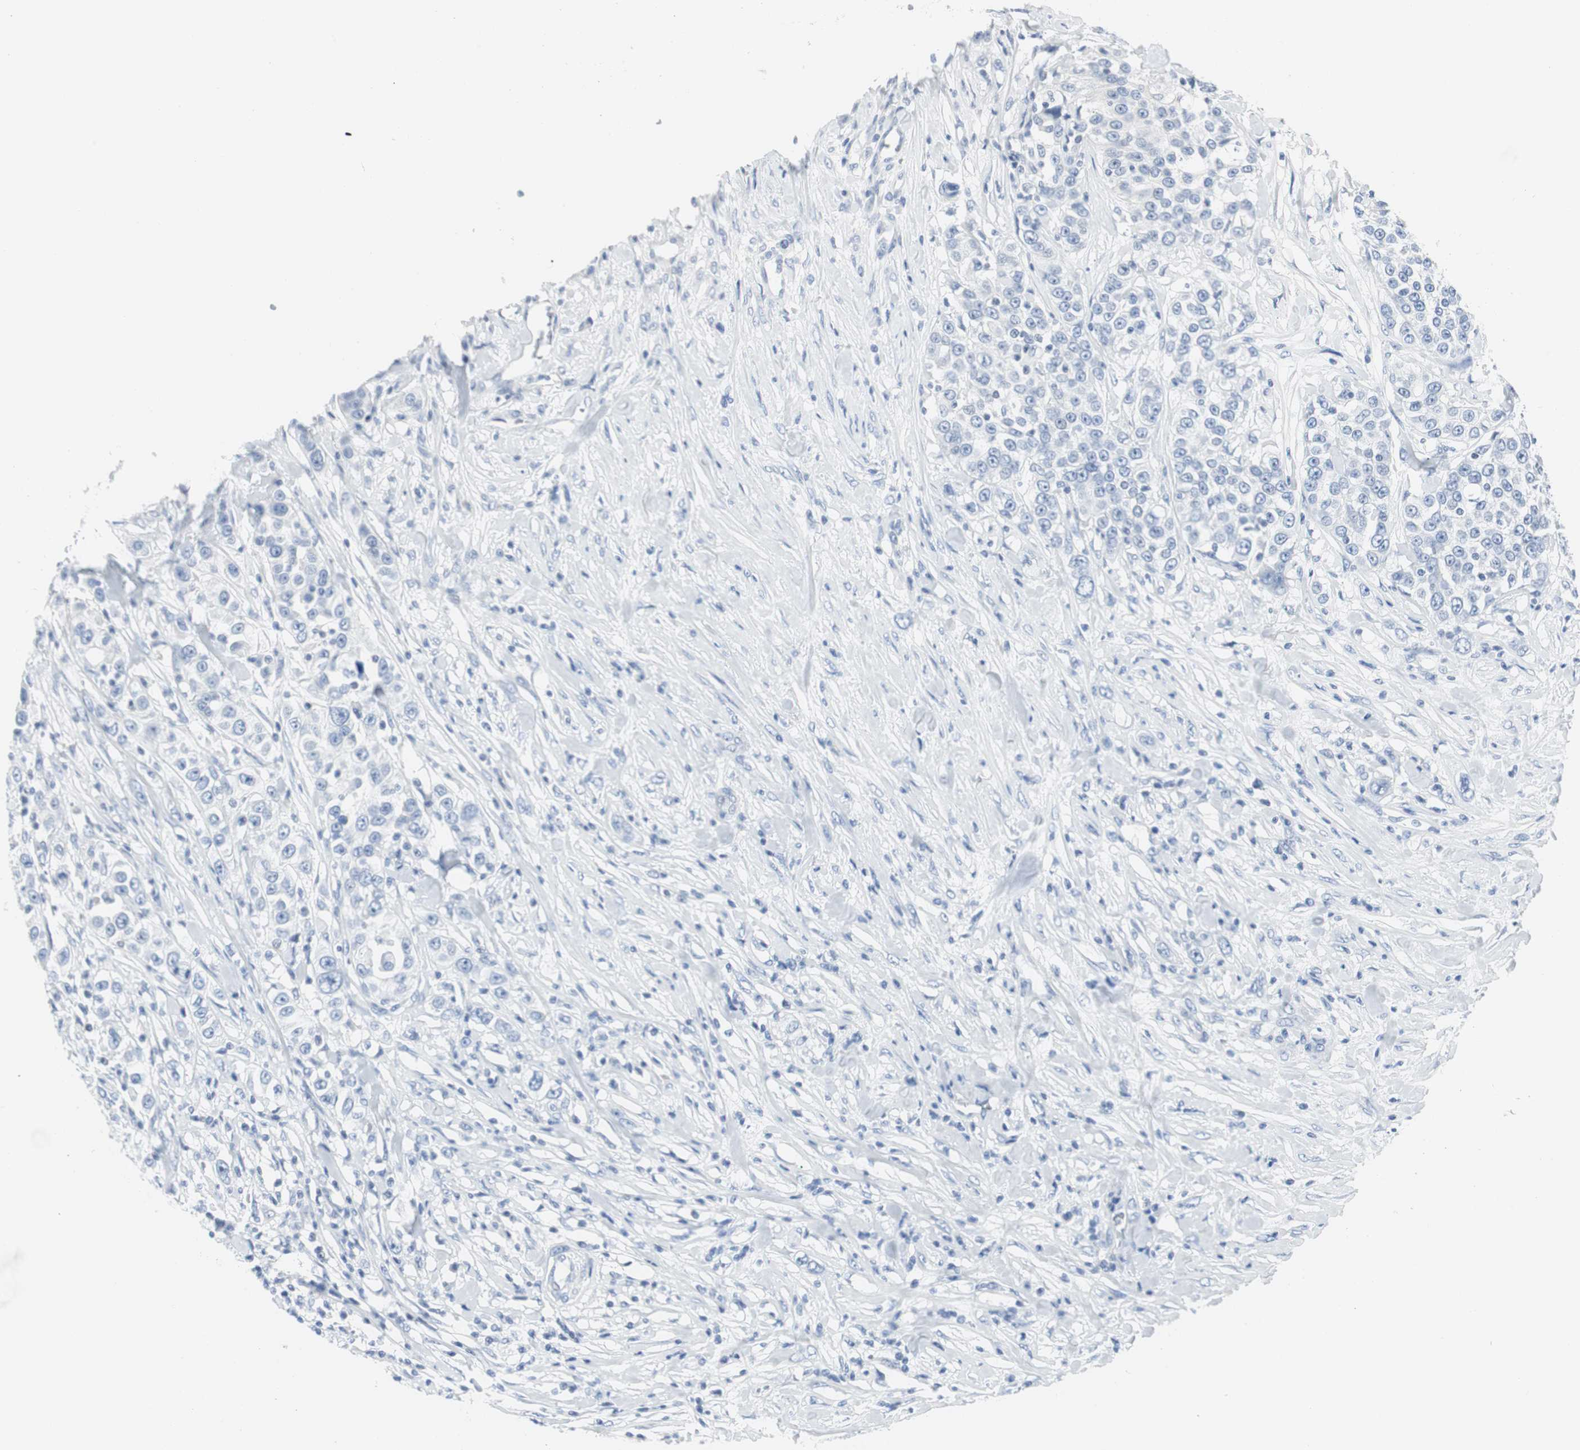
{"staining": {"intensity": "negative", "quantity": "none", "location": "none"}, "tissue": "urothelial cancer", "cell_type": "Tumor cells", "image_type": "cancer", "snomed": [{"axis": "morphology", "description": "Urothelial carcinoma, High grade"}, {"axis": "topography", "description": "Urinary bladder"}], "caption": "Immunohistochemistry of urothelial carcinoma (high-grade) displays no expression in tumor cells. The staining is performed using DAB (3,3'-diaminobenzidine) brown chromogen with nuclei counter-stained in using hematoxylin.", "gene": "GAP43", "patient": {"sex": "female", "age": 80}}